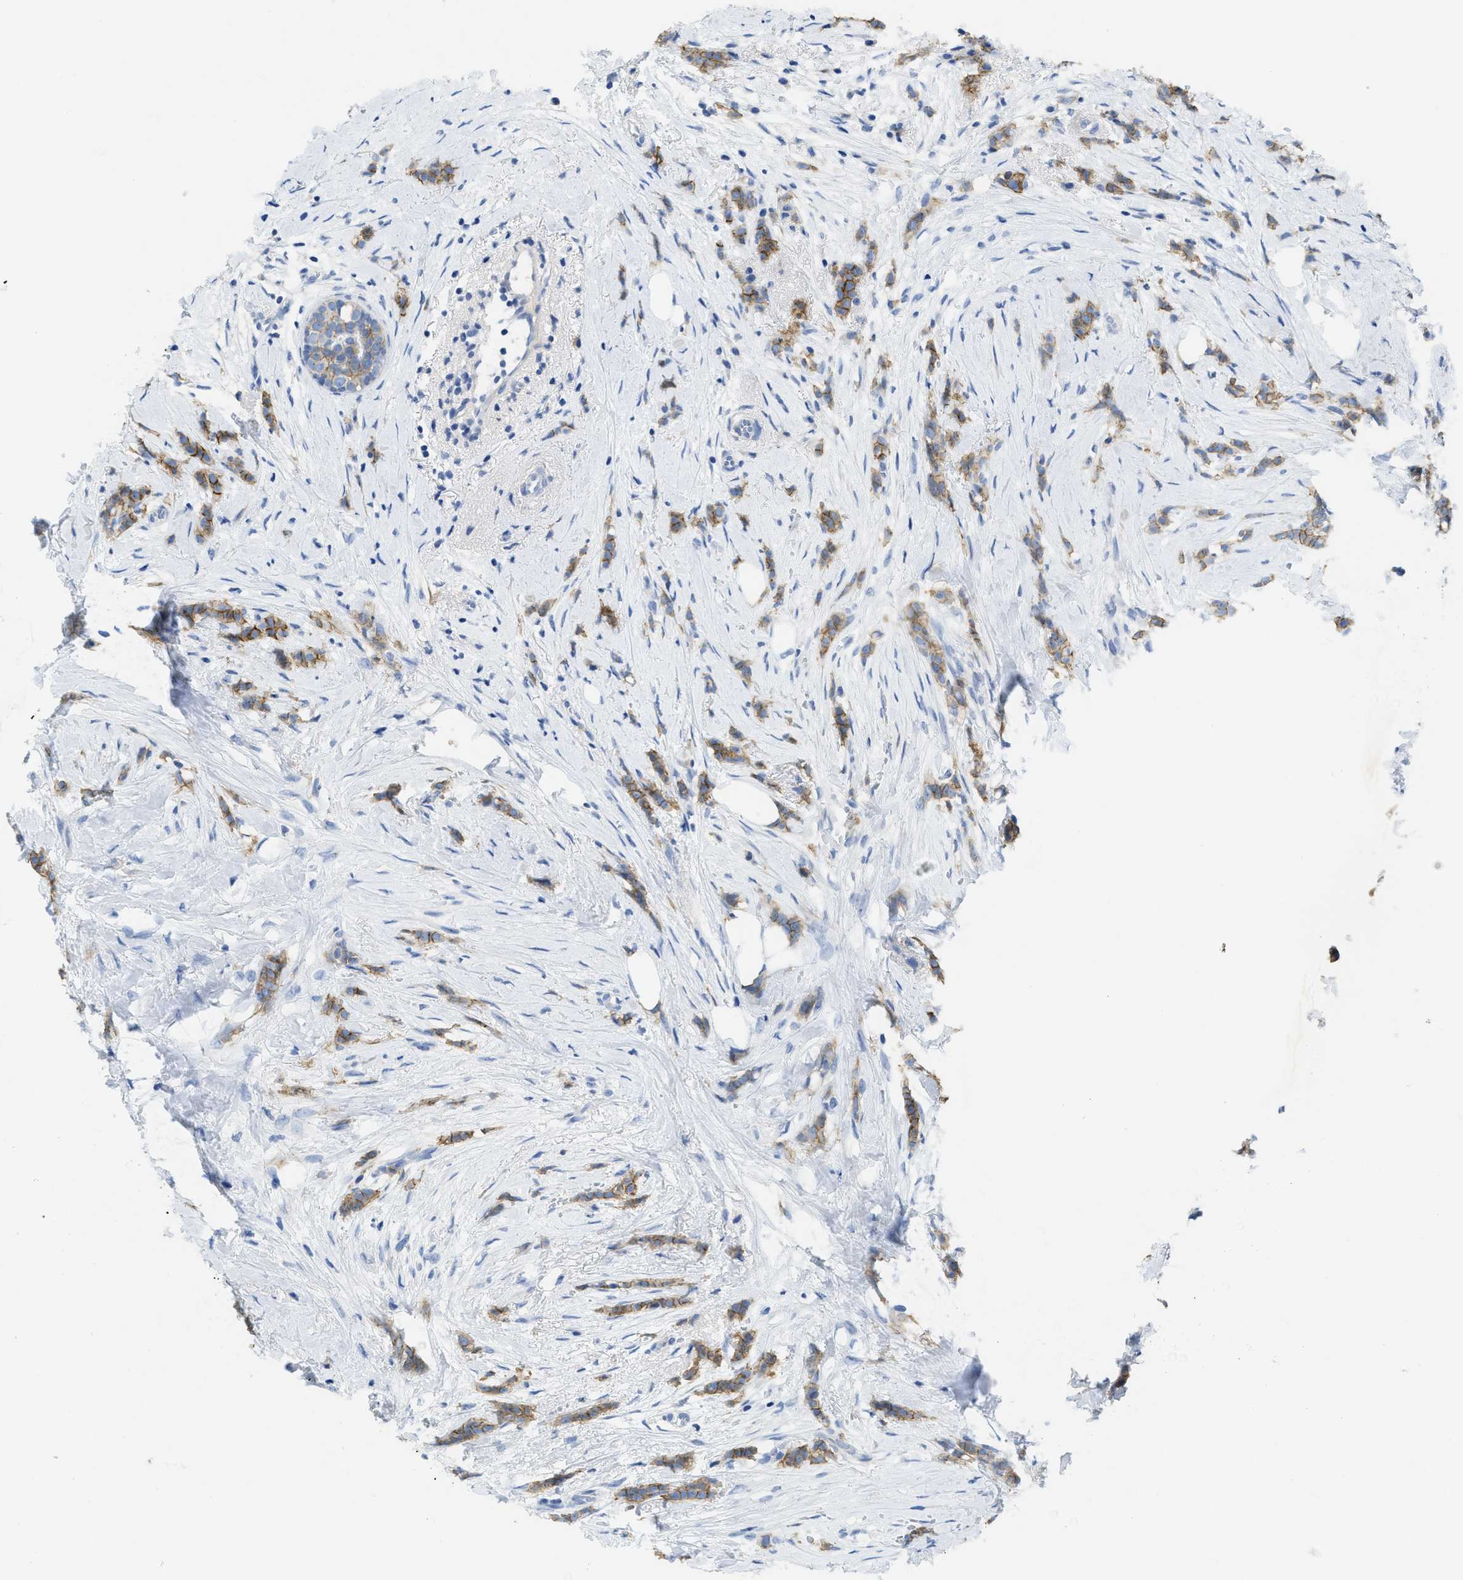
{"staining": {"intensity": "moderate", "quantity": ">75%", "location": "cytoplasmic/membranous"}, "tissue": "breast cancer", "cell_type": "Tumor cells", "image_type": "cancer", "snomed": [{"axis": "morphology", "description": "Lobular carcinoma, in situ"}, {"axis": "morphology", "description": "Lobular carcinoma"}, {"axis": "topography", "description": "Breast"}], "caption": "The immunohistochemical stain highlights moderate cytoplasmic/membranous expression in tumor cells of breast lobular carcinoma tissue. The protein is shown in brown color, while the nuclei are stained blue.", "gene": "CNNM4", "patient": {"sex": "female", "age": 41}}